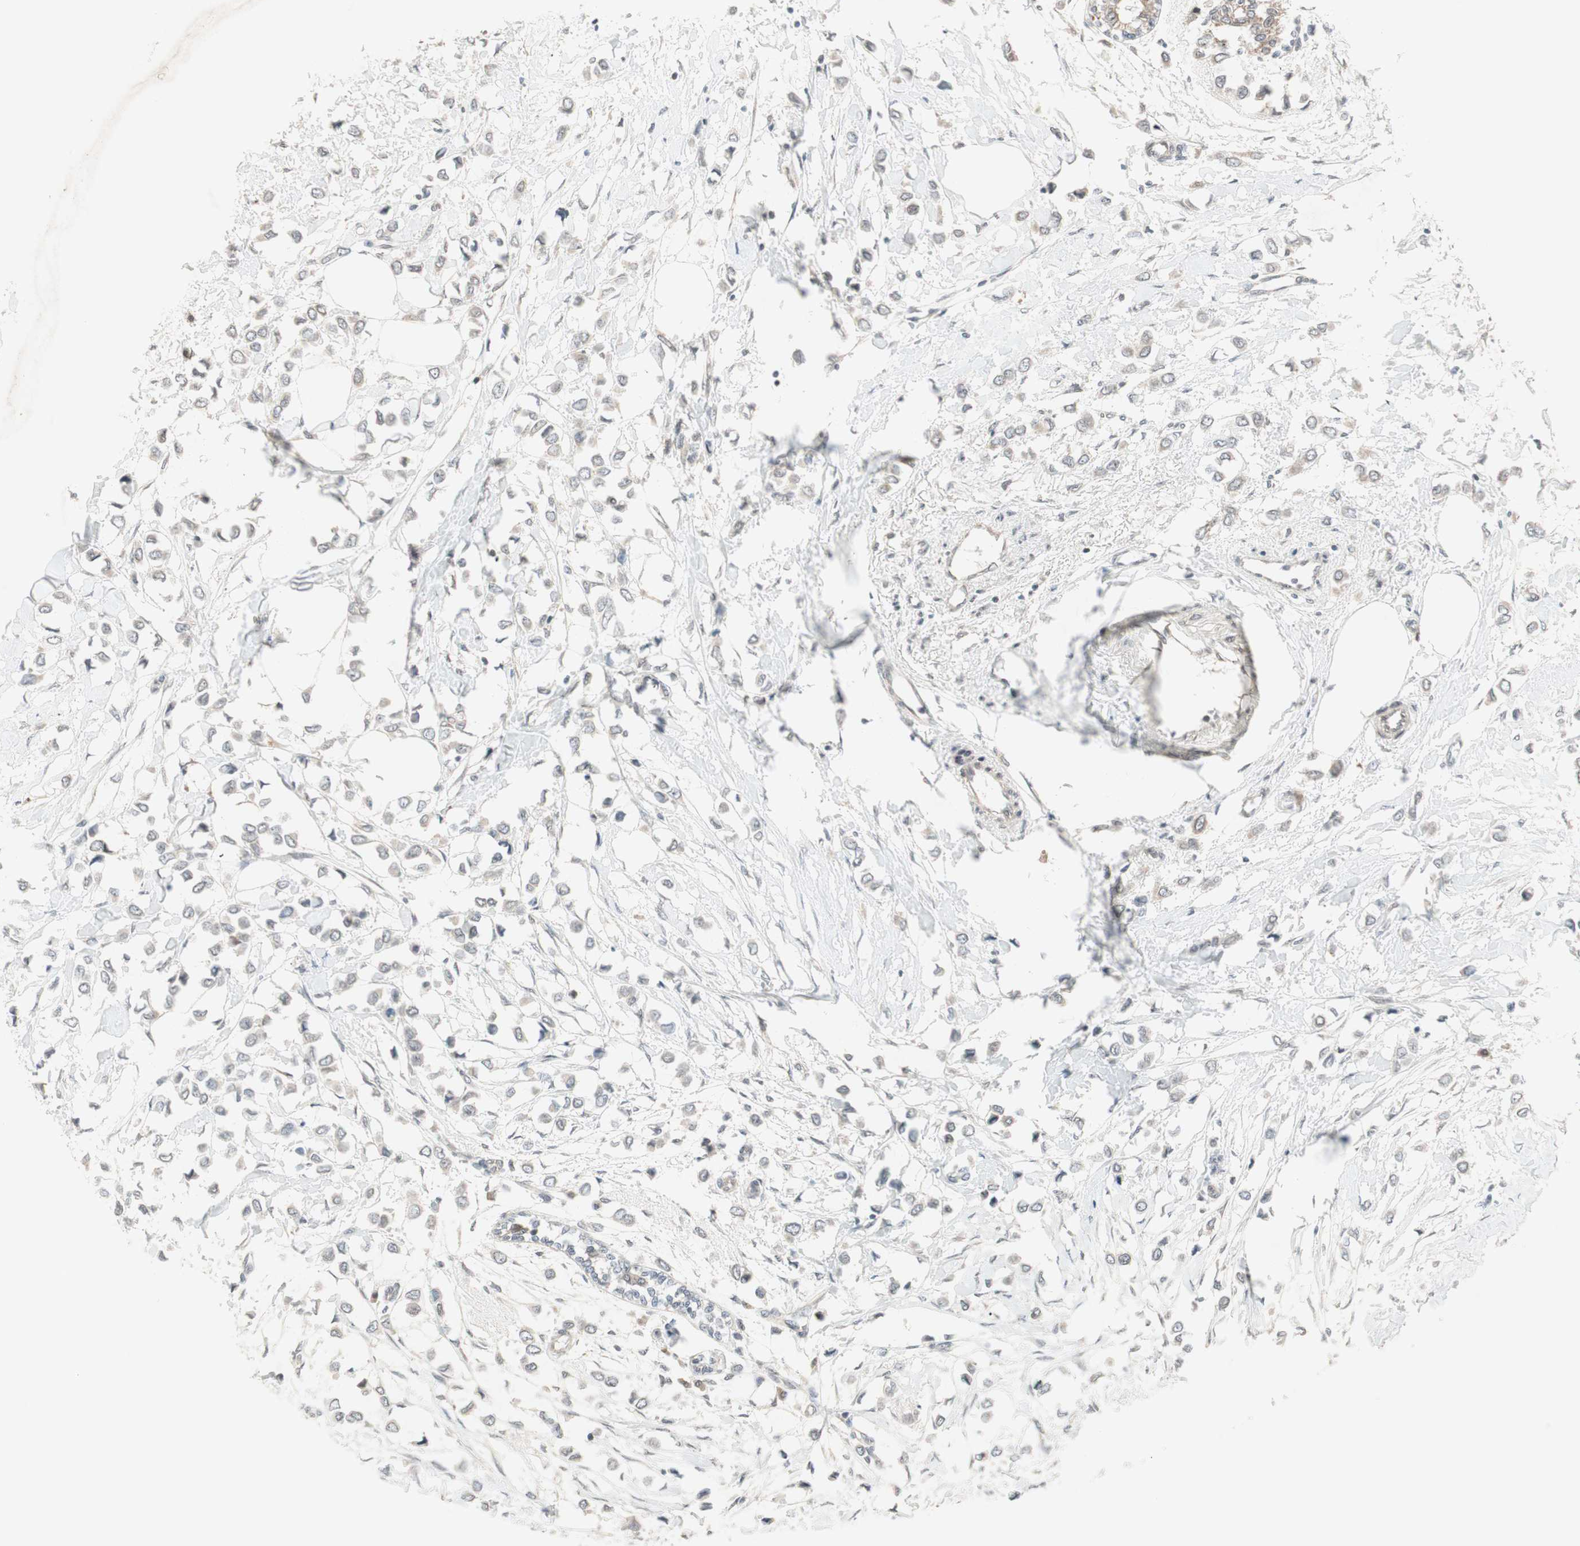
{"staining": {"intensity": "weak", "quantity": "25%-75%", "location": "cytoplasmic/membranous"}, "tissue": "breast cancer", "cell_type": "Tumor cells", "image_type": "cancer", "snomed": [{"axis": "morphology", "description": "Lobular carcinoma"}, {"axis": "topography", "description": "Breast"}], "caption": "A brown stain labels weak cytoplasmic/membranous staining of a protein in human breast cancer tumor cells.", "gene": "PGBD1", "patient": {"sex": "female", "age": 51}}